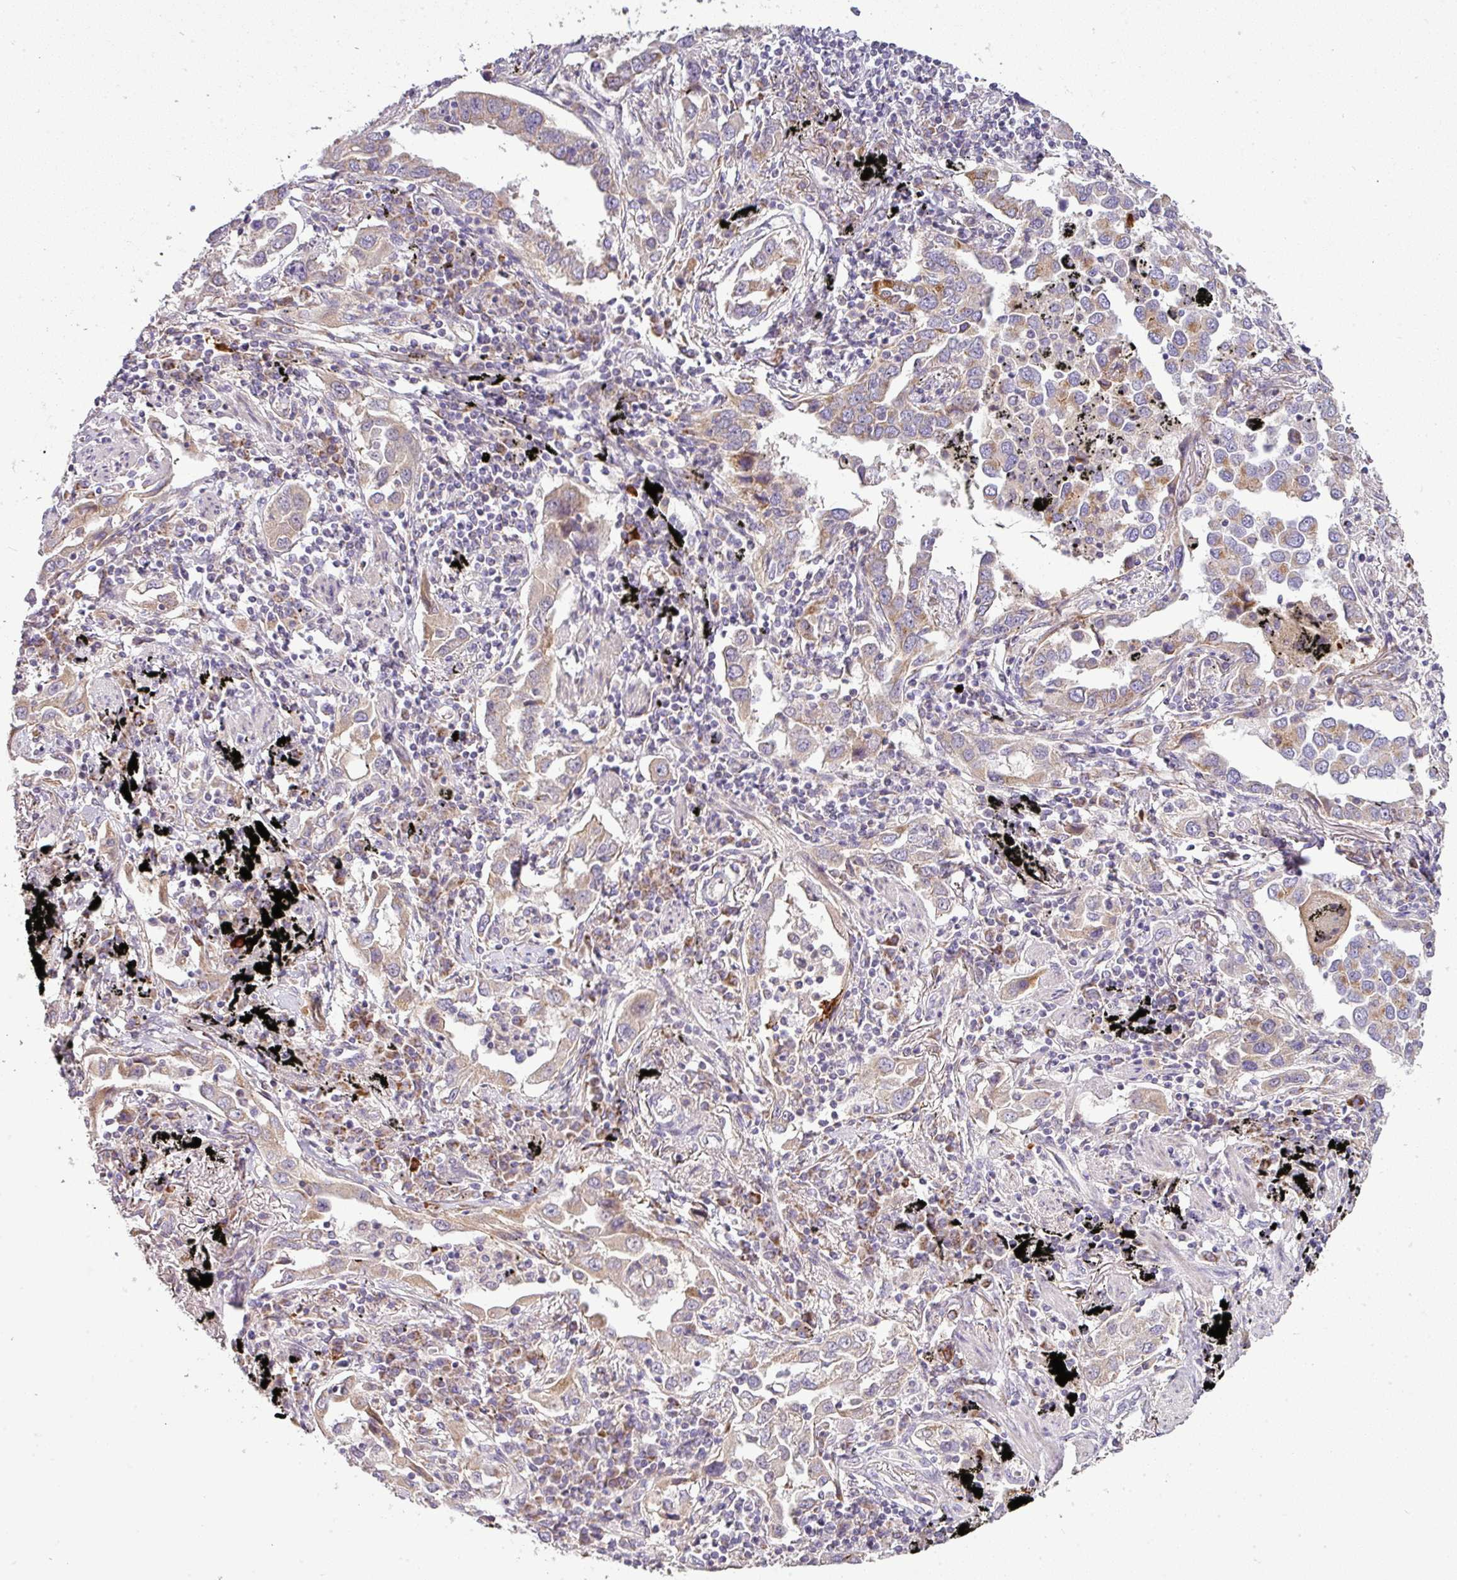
{"staining": {"intensity": "moderate", "quantity": "25%-75%", "location": "cytoplasmic/membranous"}, "tissue": "lung cancer", "cell_type": "Tumor cells", "image_type": "cancer", "snomed": [{"axis": "morphology", "description": "Adenocarcinoma, NOS"}, {"axis": "topography", "description": "Lung"}], "caption": "Lung adenocarcinoma stained with immunohistochemistry (IHC) demonstrates moderate cytoplasmic/membranous staining in about 25%-75% of tumor cells.", "gene": "GAN", "patient": {"sex": "male", "age": 67}}